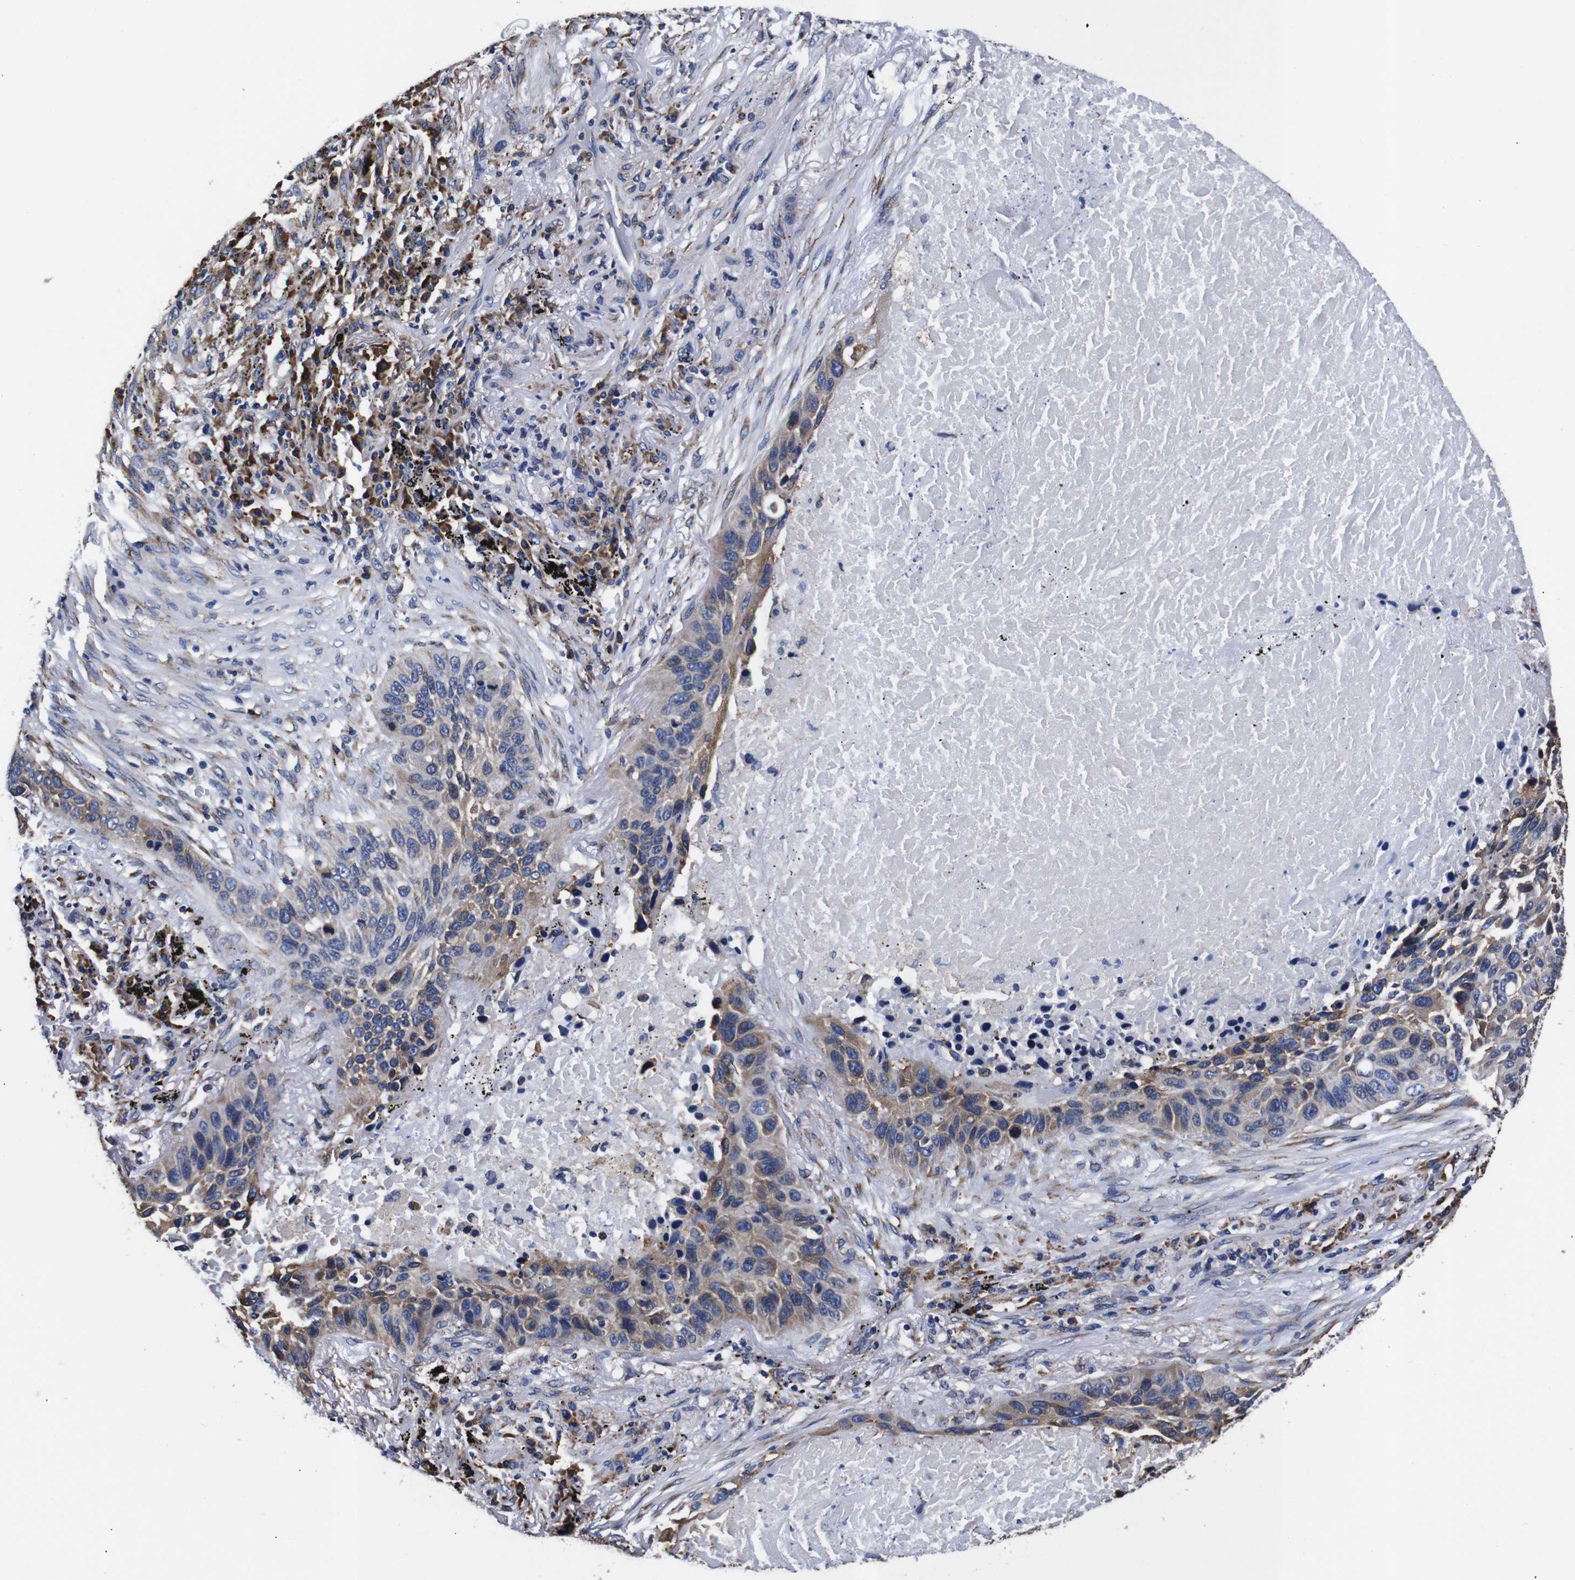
{"staining": {"intensity": "moderate", "quantity": "<25%", "location": "cytoplasmic/membranous"}, "tissue": "lung cancer", "cell_type": "Tumor cells", "image_type": "cancer", "snomed": [{"axis": "morphology", "description": "Squamous cell carcinoma, NOS"}, {"axis": "topography", "description": "Lung"}], "caption": "This is an image of IHC staining of squamous cell carcinoma (lung), which shows moderate staining in the cytoplasmic/membranous of tumor cells.", "gene": "PPIB", "patient": {"sex": "male", "age": 57}}